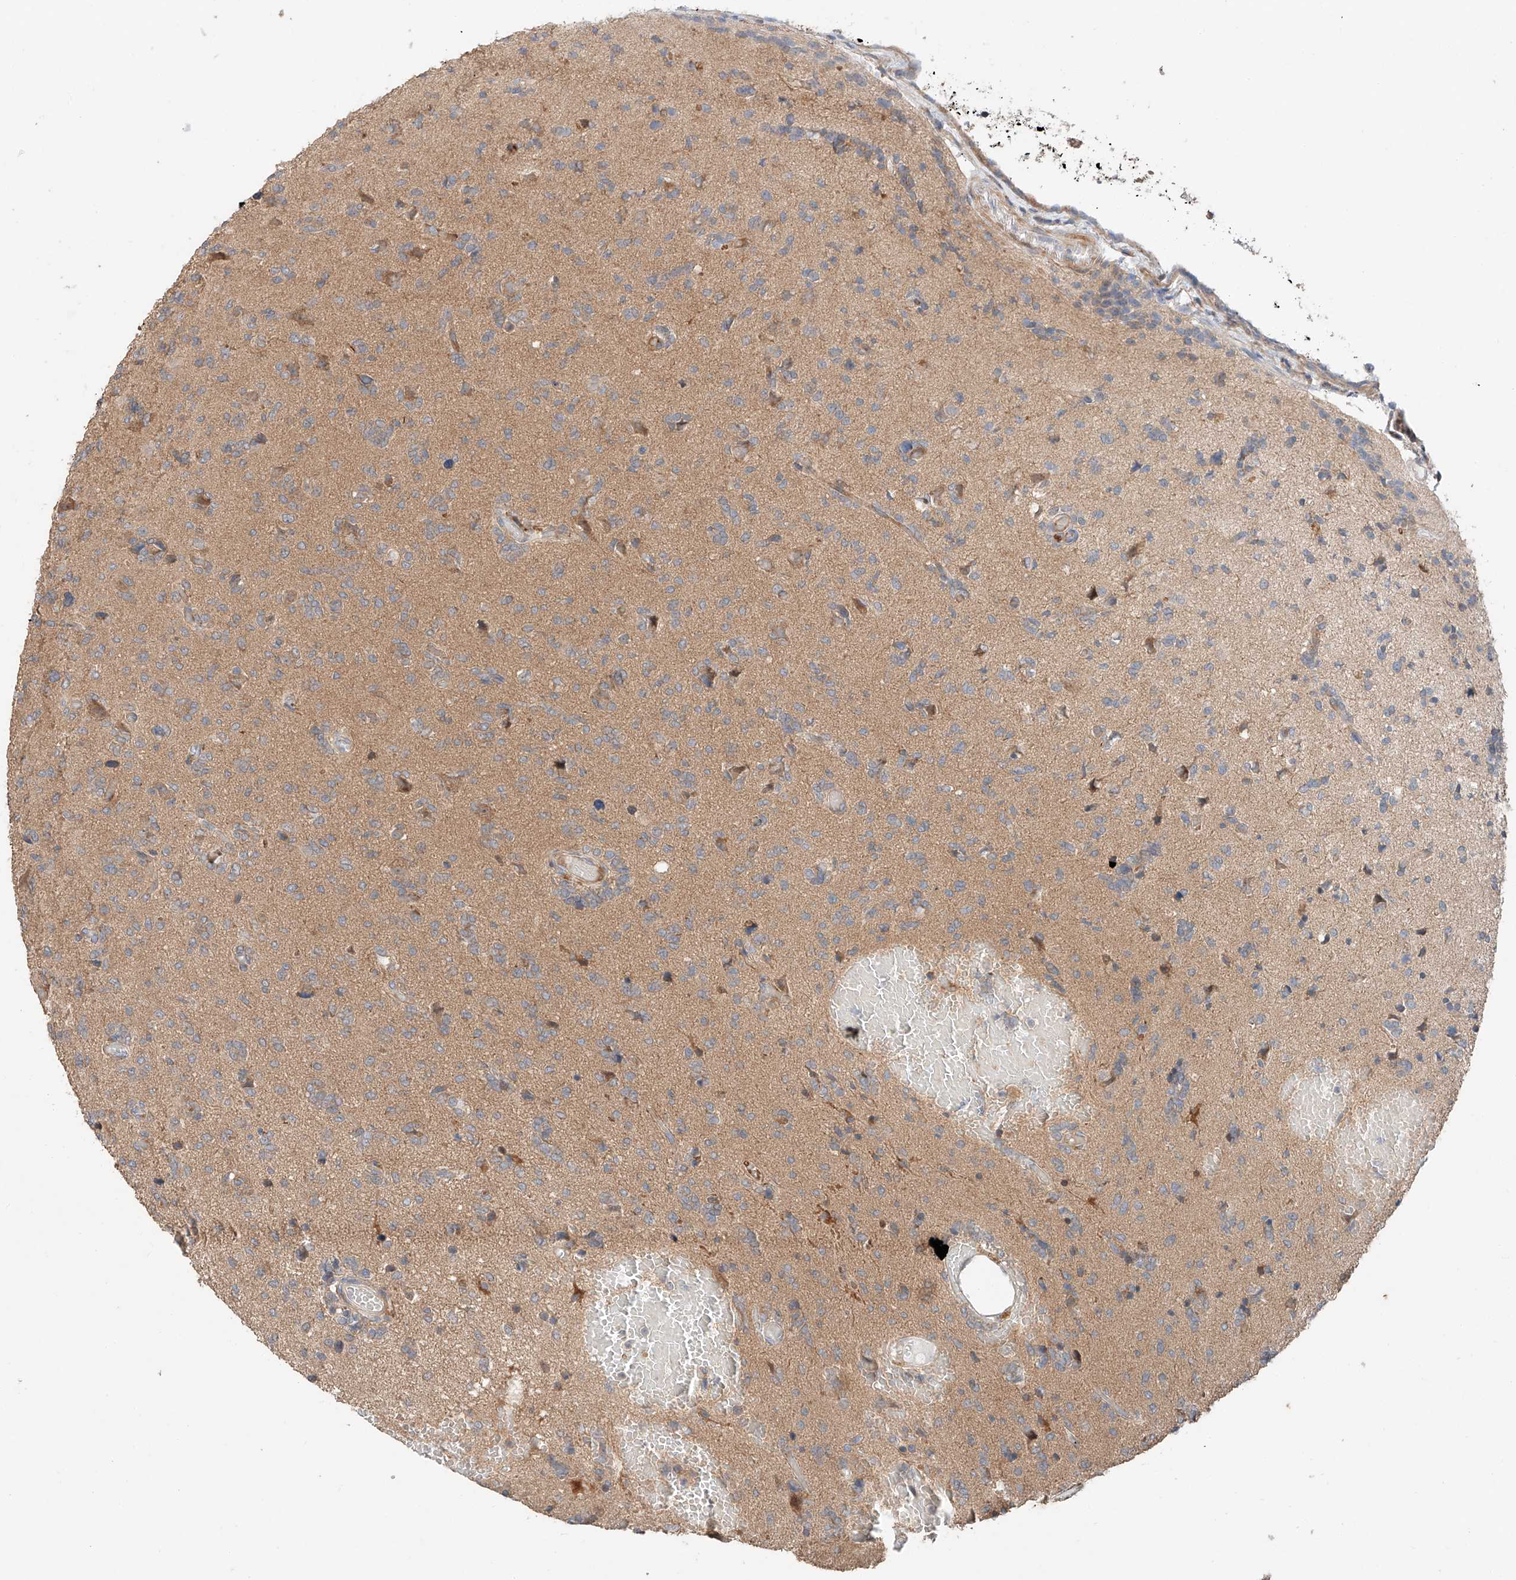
{"staining": {"intensity": "weak", "quantity": "25%-75%", "location": "cytoplasmic/membranous"}, "tissue": "glioma", "cell_type": "Tumor cells", "image_type": "cancer", "snomed": [{"axis": "morphology", "description": "Glioma, malignant, High grade"}, {"axis": "topography", "description": "Brain"}], "caption": "Approximately 25%-75% of tumor cells in glioma demonstrate weak cytoplasmic/membranous protein staining as visualized by brown immunohistochemical staining.", "gene": "XPNPEP1", "patient": {"sex": "female", "age": 59}}